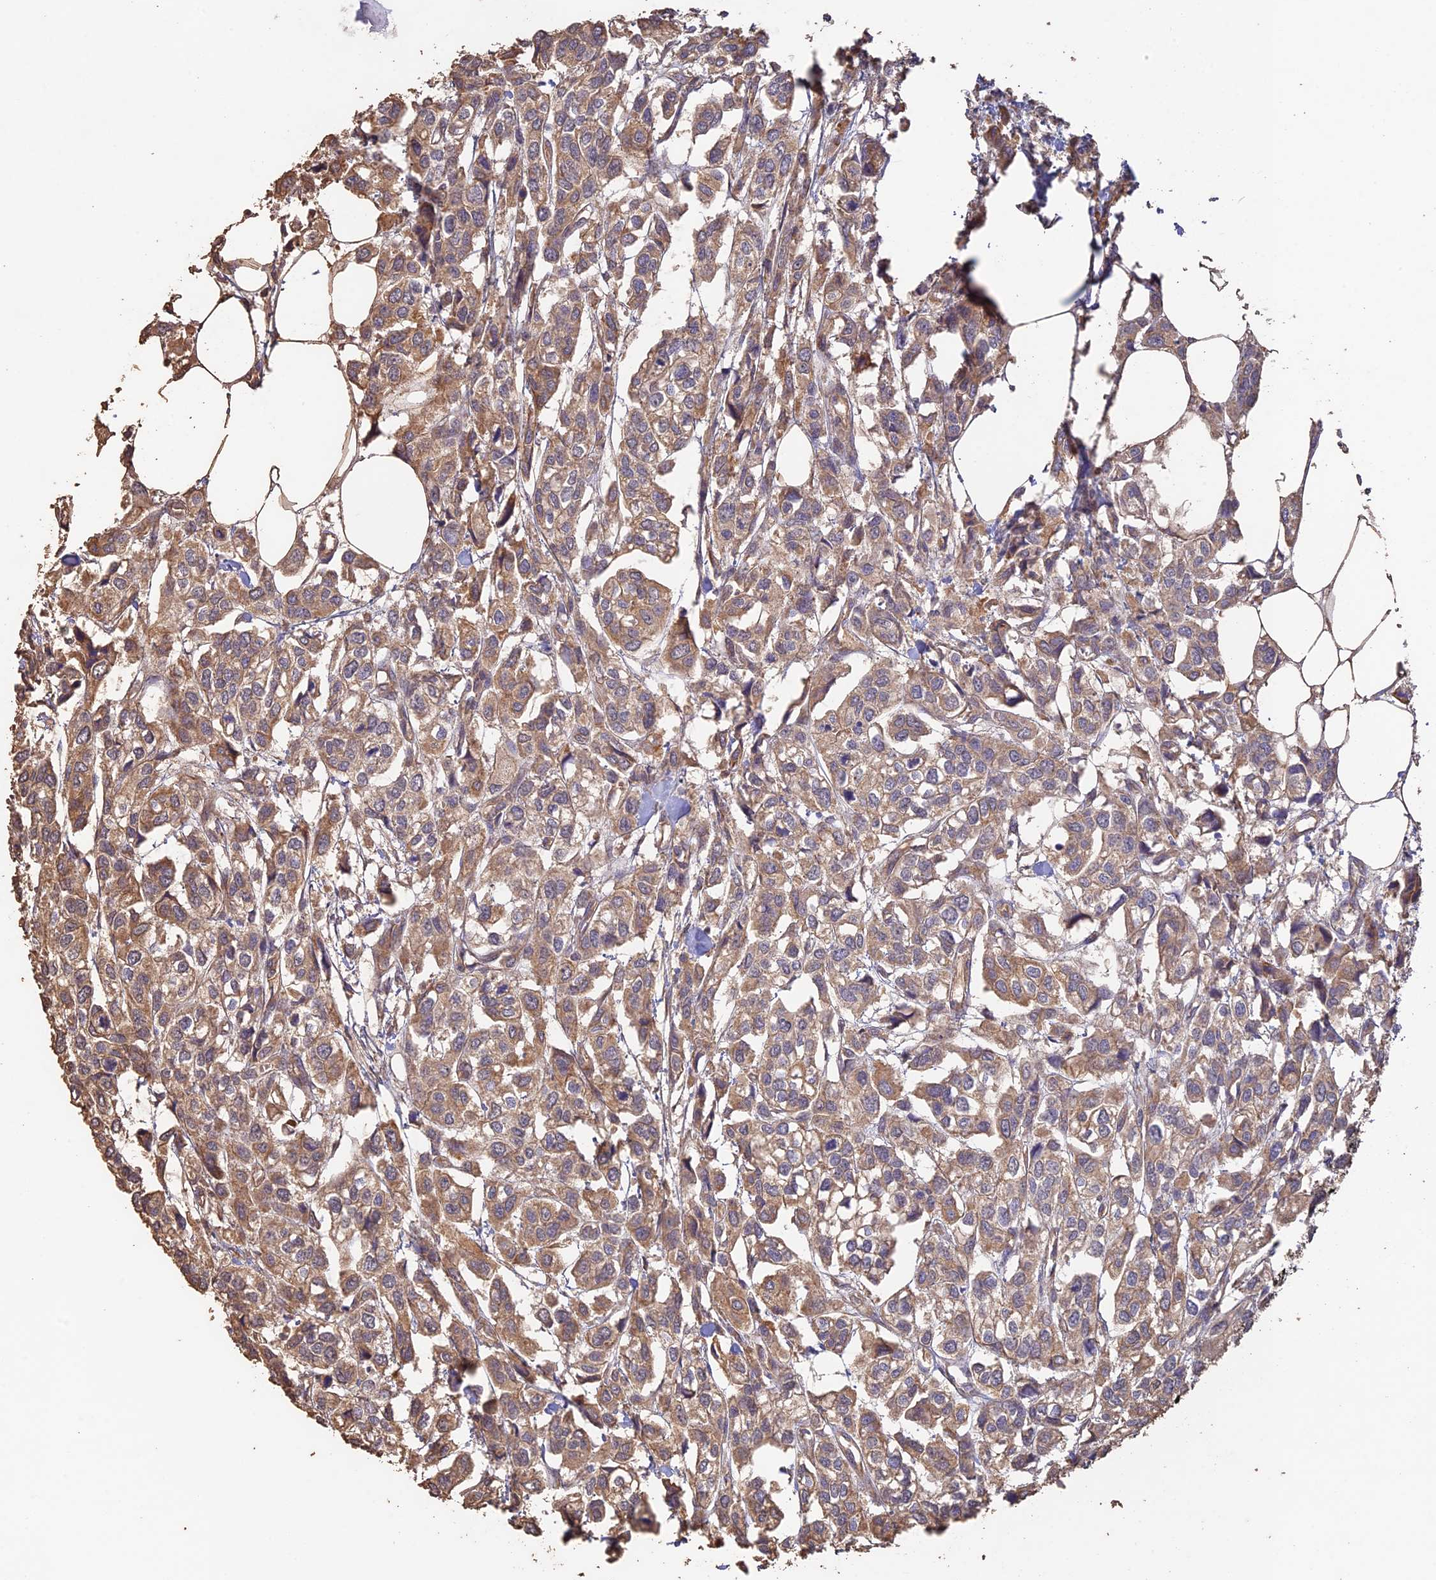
{"staining": {"intensity": "weak", "quantity": ">75%", "location": "cytoplasmic/membranous"}, "tissue": "urothelial cancer", "cell_type": "Tumor cells", "image_type": "cancer", "snomed": [{"axis": "morphology", "description": "Urothelial carcinoma, High grade"}, {"axis": "topography", "description": "Urinary bladder"}], "caption": "Immunohistochemistry (DAB (3,3'-diaminobenzidine)) staining of human urothelial carcinoma (high-grade) exhibits weak cytoplasmic/membranous protein expression in about >75% of tumor cells.", "gene": "MYO9A", "patient": {"sex": "male", "age": 67}}